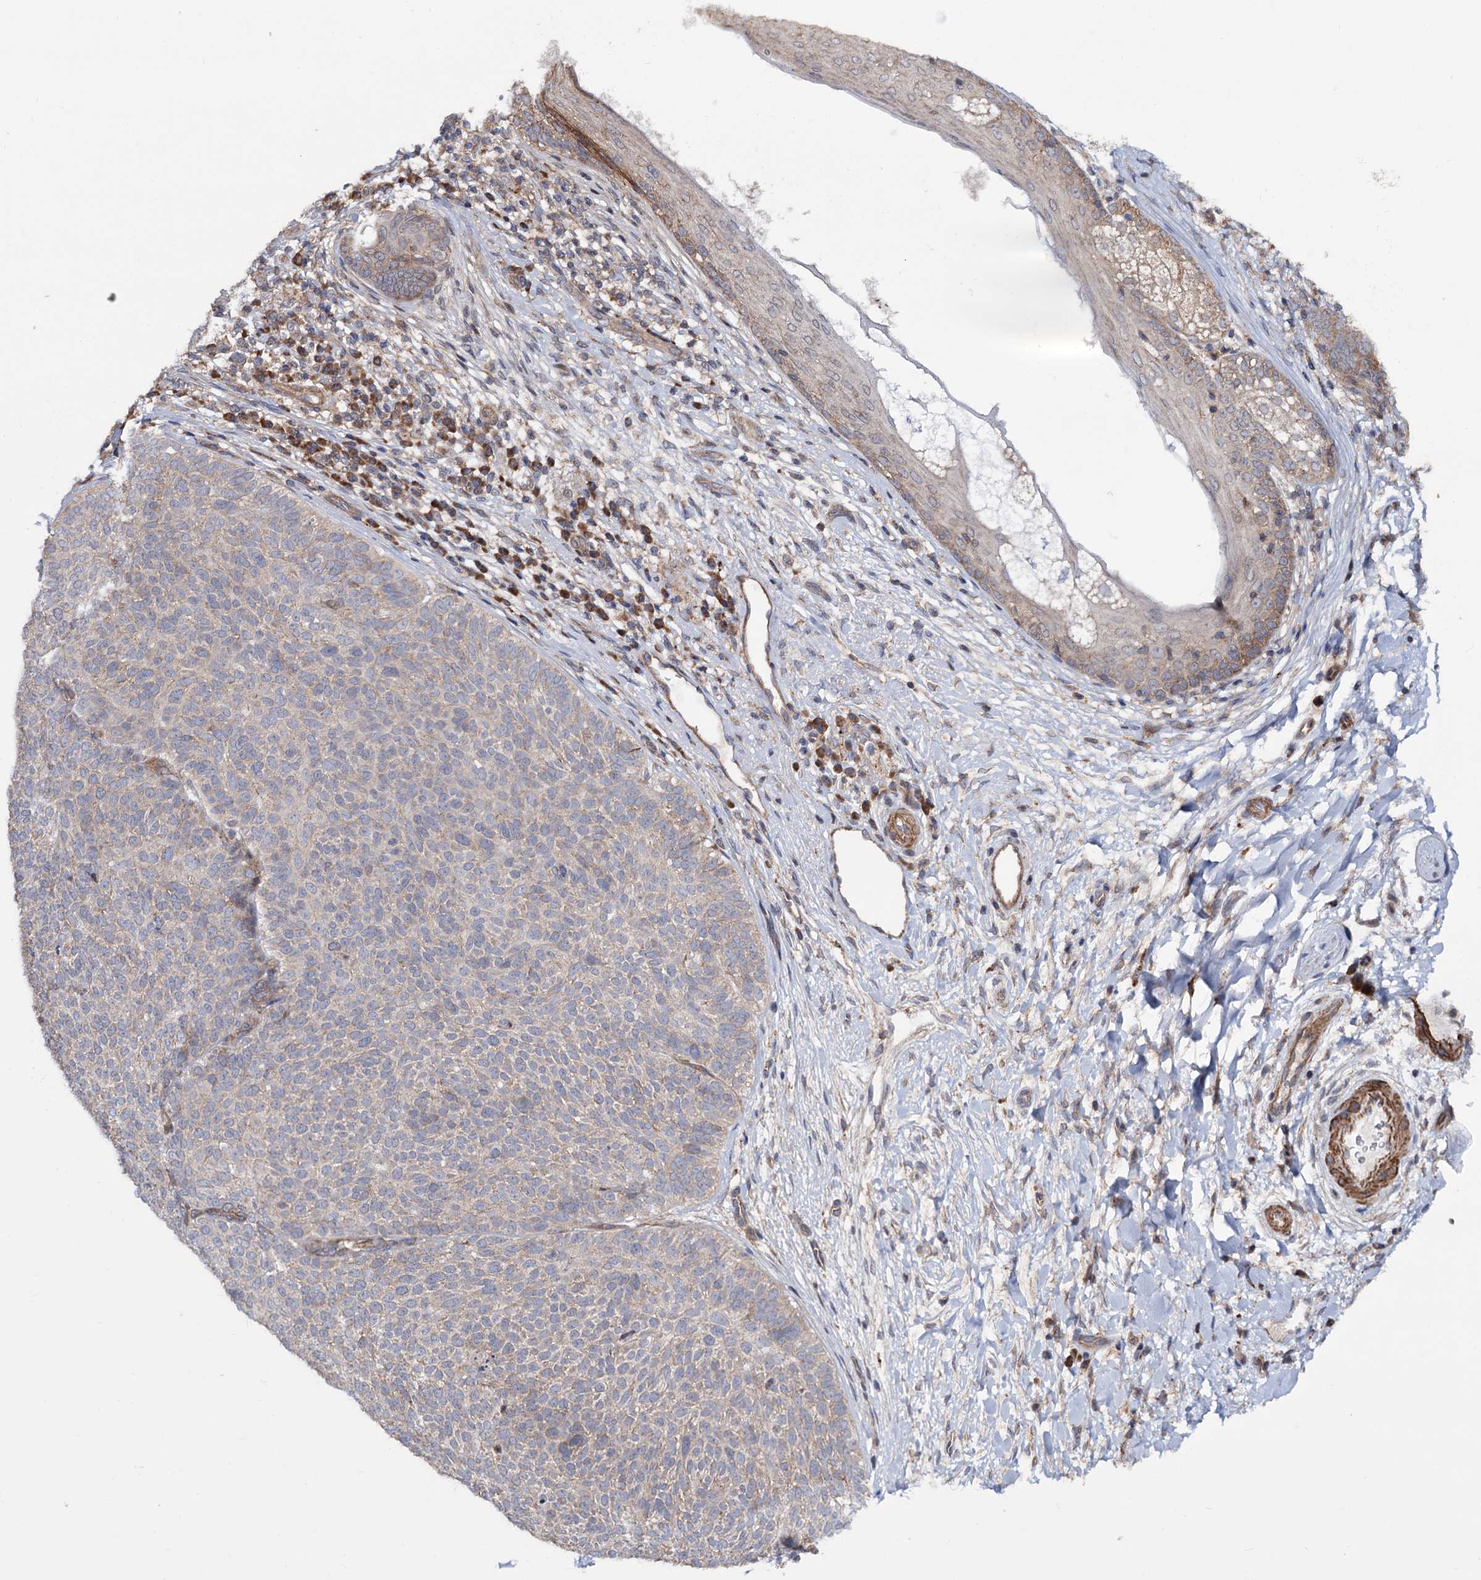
{"staining": {"intensity": "weak", "quantity": "25%-75%", "location": "cytoplasmic/membranous"}, "tissue": "skin cancer", "cell_type": "Tumor cells", "image_type": "cancer", "snomed": [{"axis": "morphology", "description": "Basal cell carcinoma"}, {"axis": "topography", "description": "Skin"}], "caption": "Approximately 25%-75% of tumor cells in basal cell carcinoma (skin) reveal weak cytoplasmic/membranous protein staining as visualized by brown immunohistochemical staining.", "gene": "FERMT2", "patient": {"sex": "male", "age": 85}}